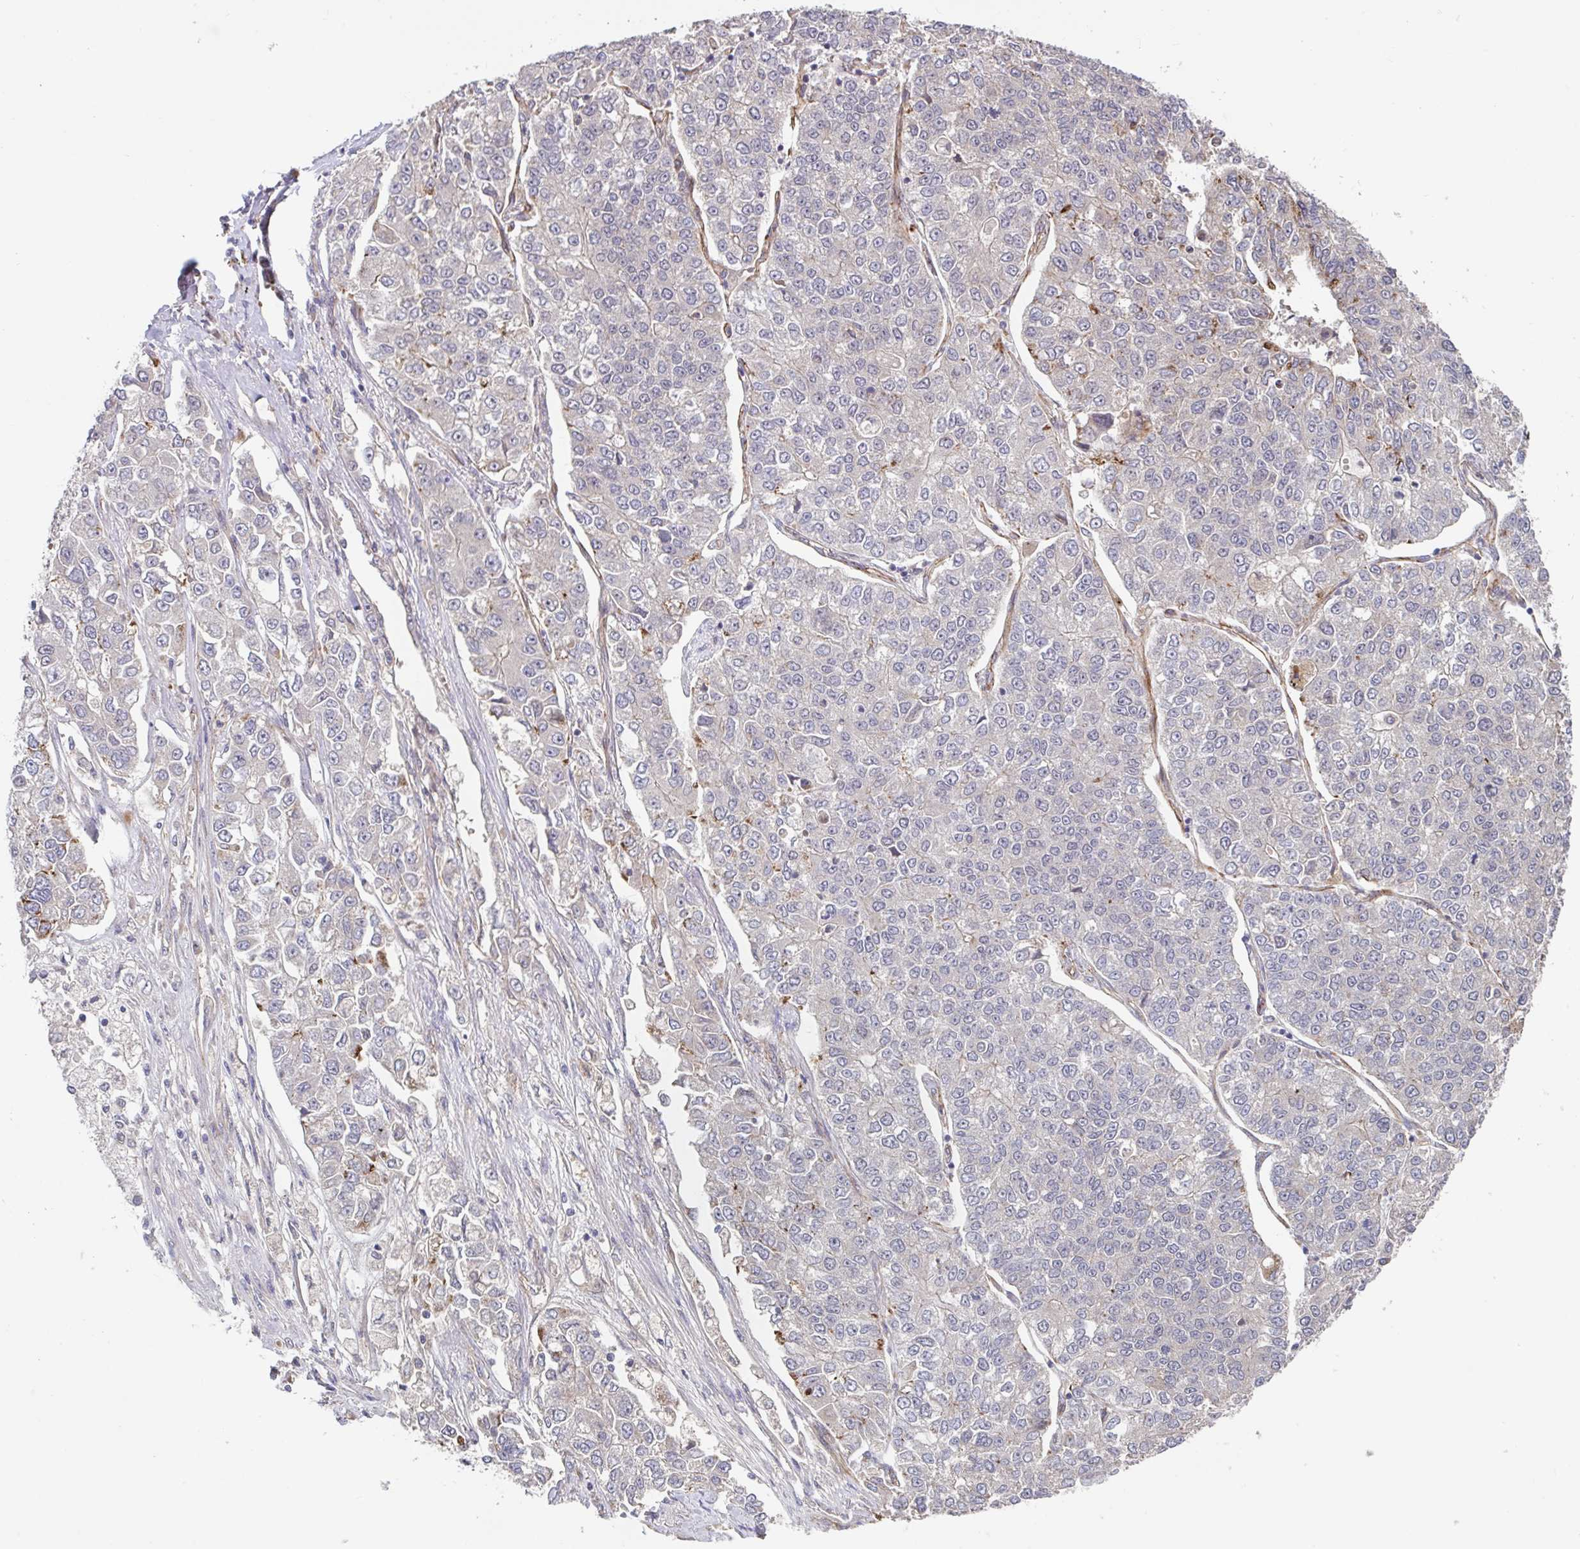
{"staining": {"intensity": "negative", "quantity": "none", "location": "none"}, "tissue": "lung cancer", "cell_type": "Tumor cells", "image_type": "cancer", "snomed": [{"axis": "morphology", "description": "Adenocarcinoma, NOS"}, {"axis": "topography", "description": "Lung"}], "caption": "Tumor cells are negative for brown protein staining in lung cancer. The staining was performed using DAB (3,3'-diaminobenzidine) to visualize the protein expression in brown, while the nuclei were stained in blue with hematoxylin (Magnification: 20x).", "gene": "STYXL1", "patient": {"sex": "male", "age": 49}}